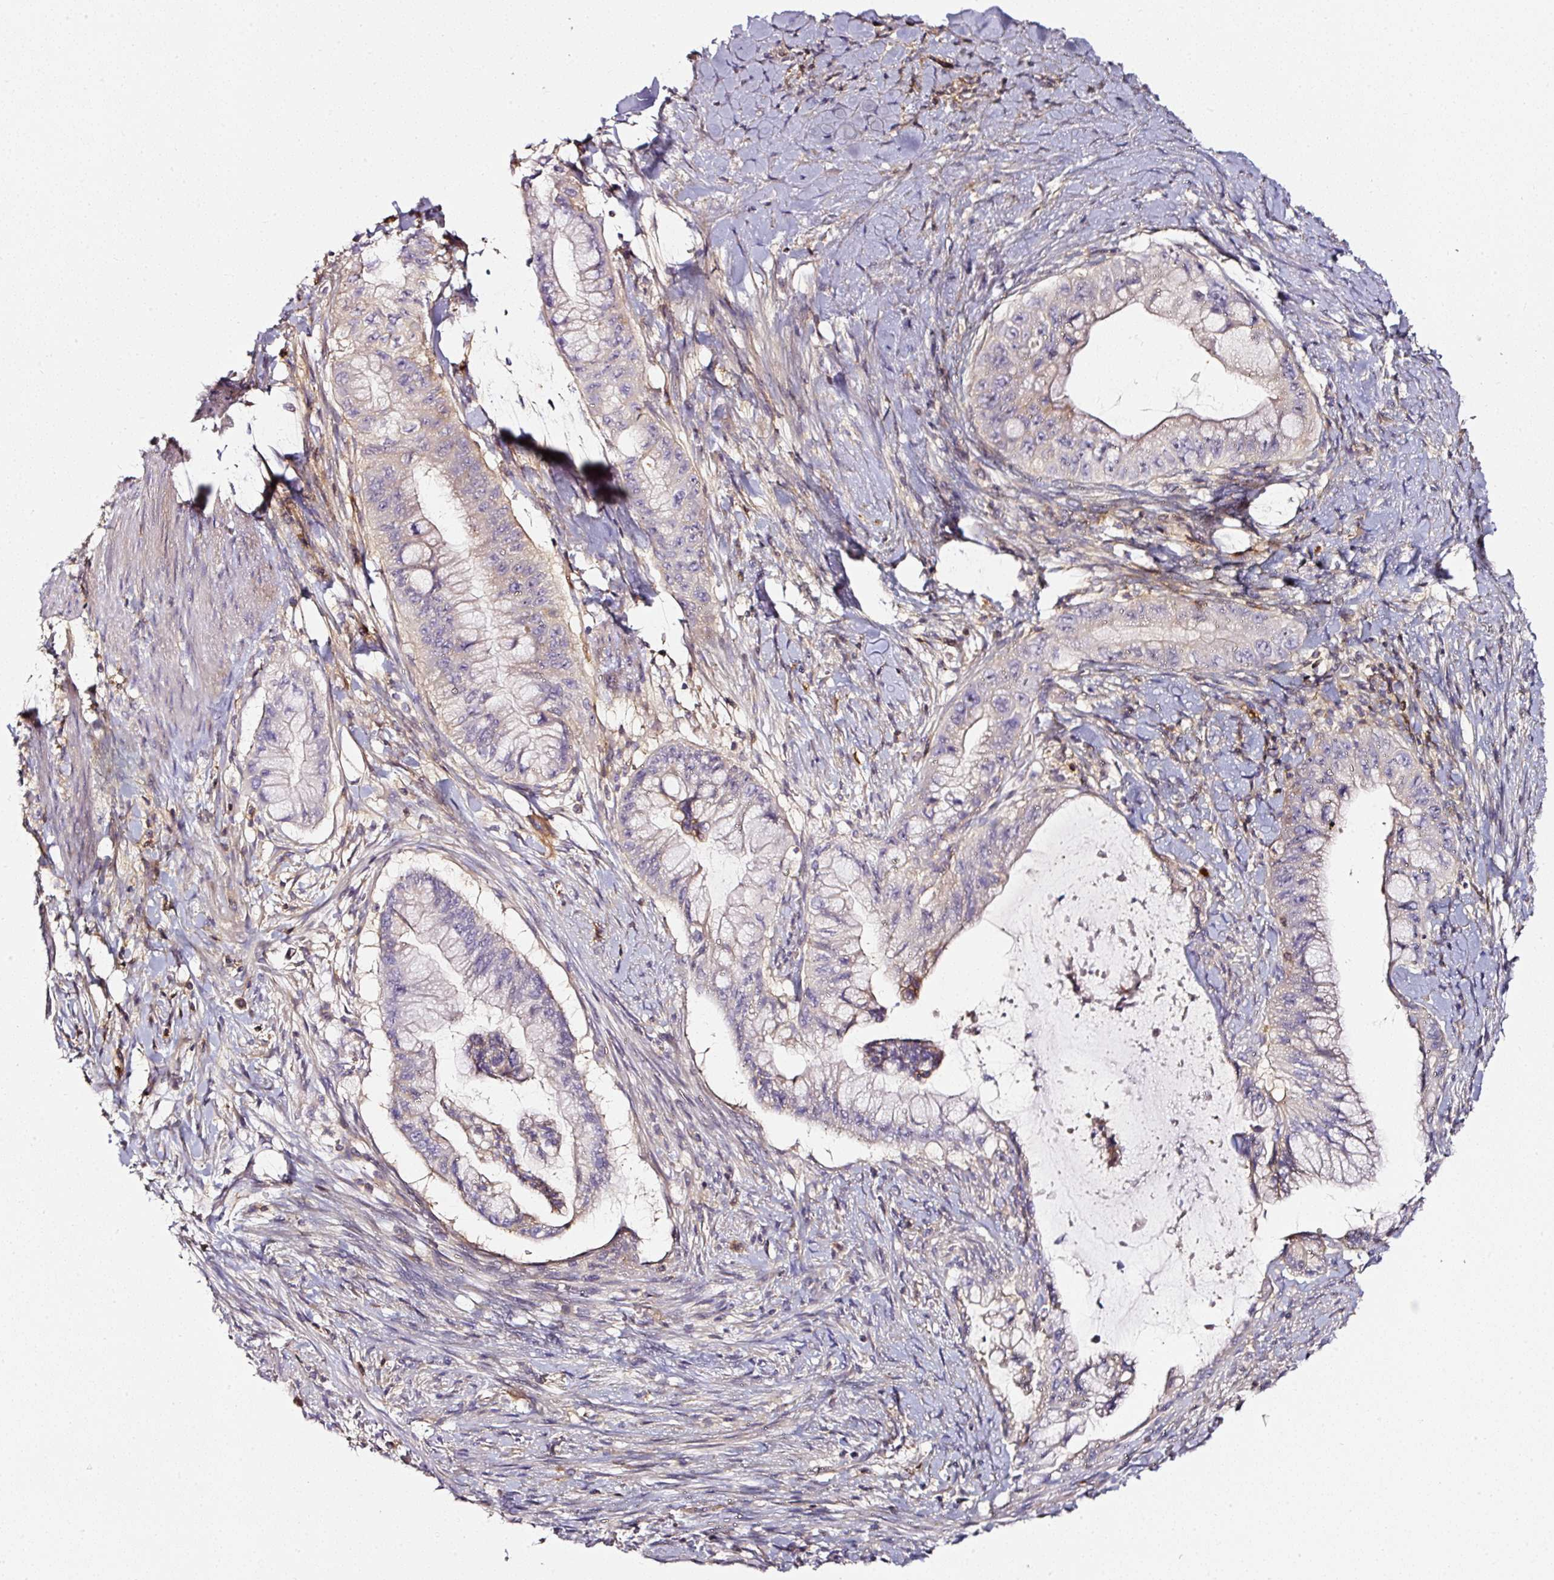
{"staining": {"intensity": "weak", "quantity": "25%-75%", "location": "cytoplasmic/membranous"}, "tissue": "pancreatic cancer", "cell_type": "Tumor cells", "image_type": "cancer", "snomed": [{"axis": "morphology", "description": "Adenocarcinoma, NOS"}, {"axis": "topography", "description": "Pancreas"}], "caption": "High-magnification brightfield microscopy of pancreatic cancer stained with DAB (3,3'-diaminobenzidine) (brown) and counterstained with hematoxylin (blue). tumor cells exhibit weak cytoplasmic/membranous positivity is appreciated in approximately25%-75% of cells.", "gene": "CD47", "patient": {"sex": "male", "age": 48}}